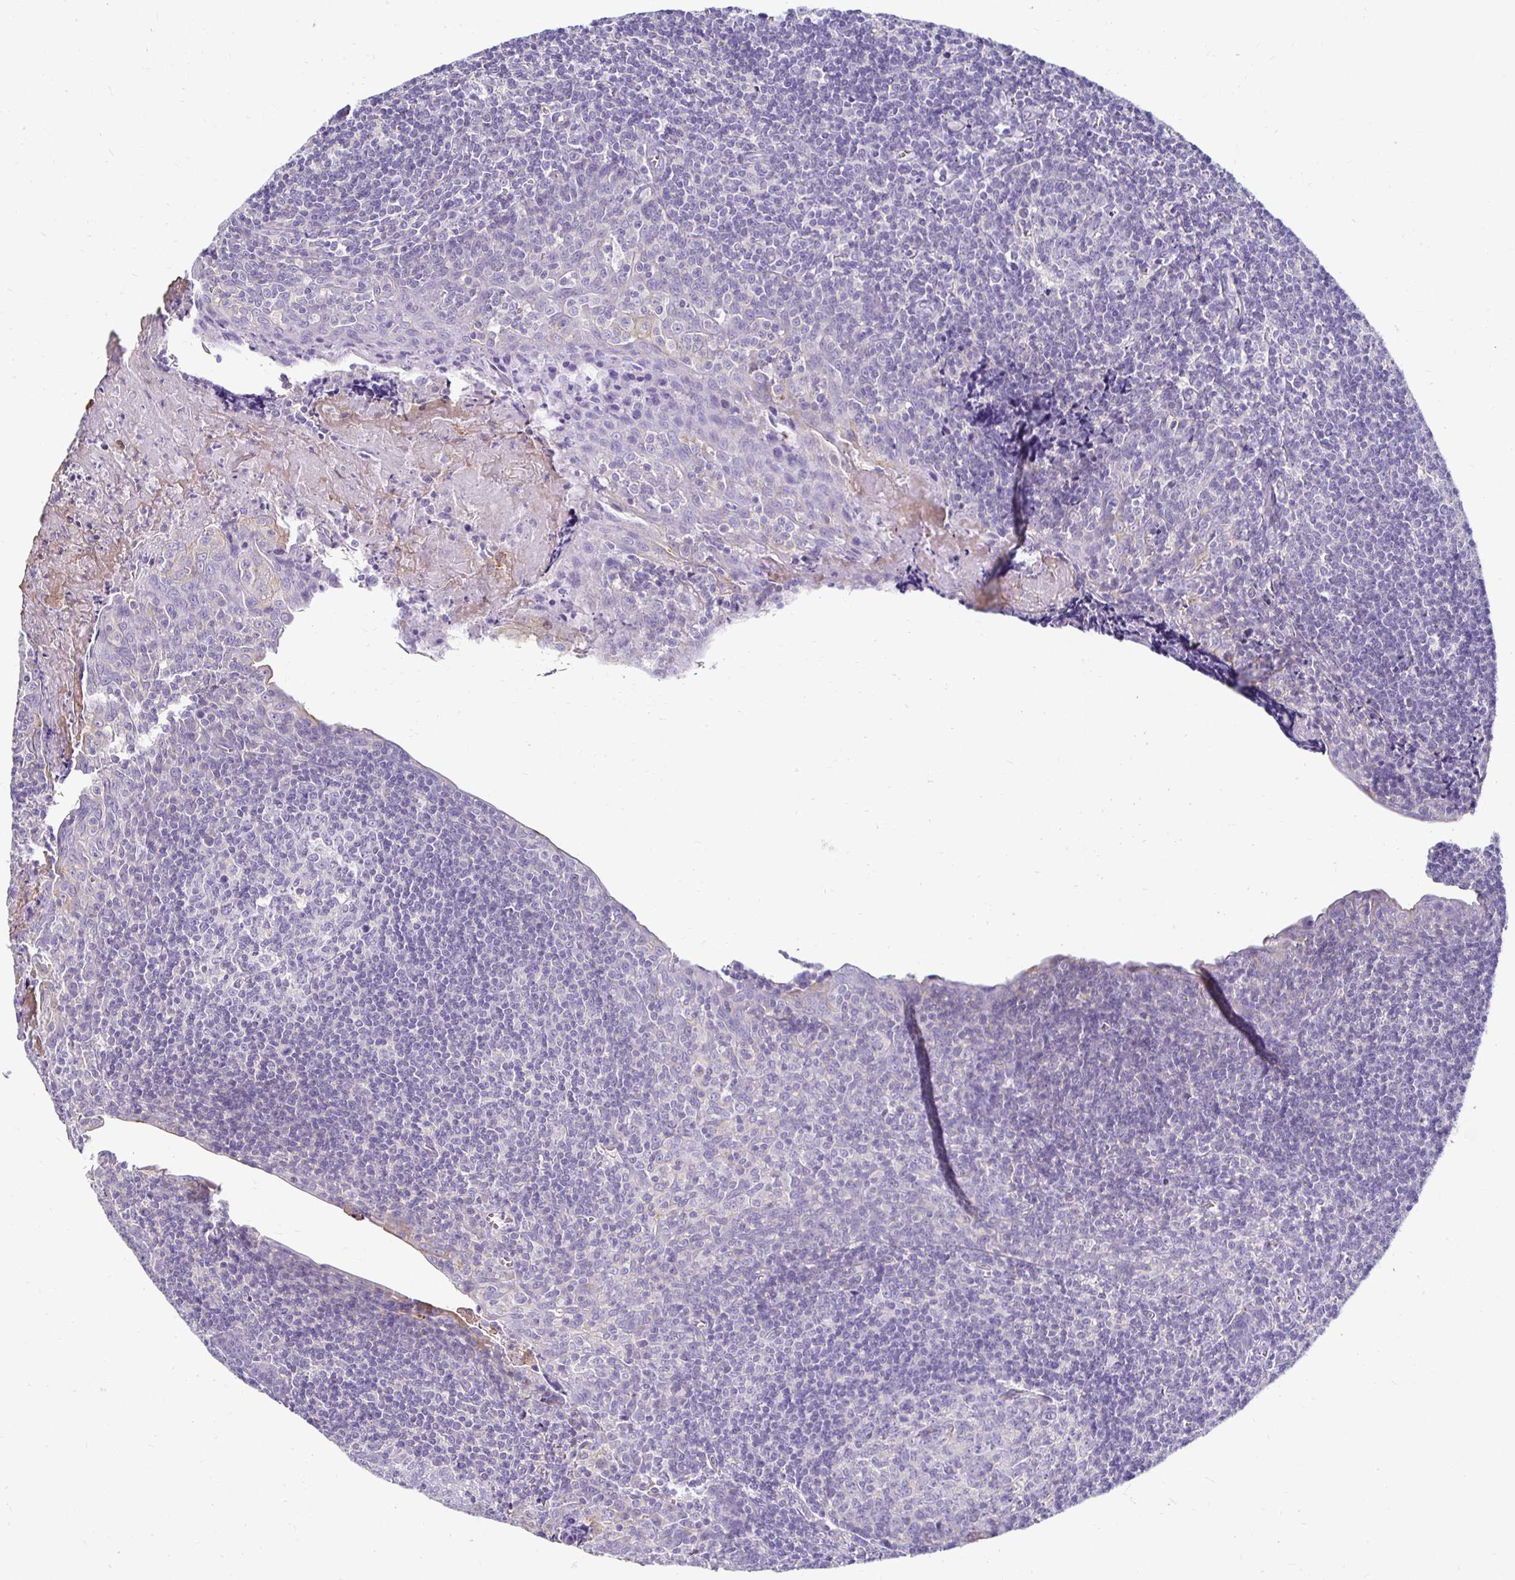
{"staining": {"intensity": "negative", "quantity": "none", "location": "none"}, "tissue": "tonsil", "cell_type": "Germinal center cells", "image_type": "normal", "snomed": [{"axis": "morphology", "description": "Normal tissue, NOS"}, {"axis": "morphology", "description": "Inflammation, NOS"}, {"axis": "topography", "description": "Tonsil"}], "caption": "Immunohistochemistry photomicrograph of unremarkable human tonsil stained for a protein (brown), which exhibits no staining in germinal center cells.", "gene": "AKAP6", "patient": {"sex": "female", "age": 31}}